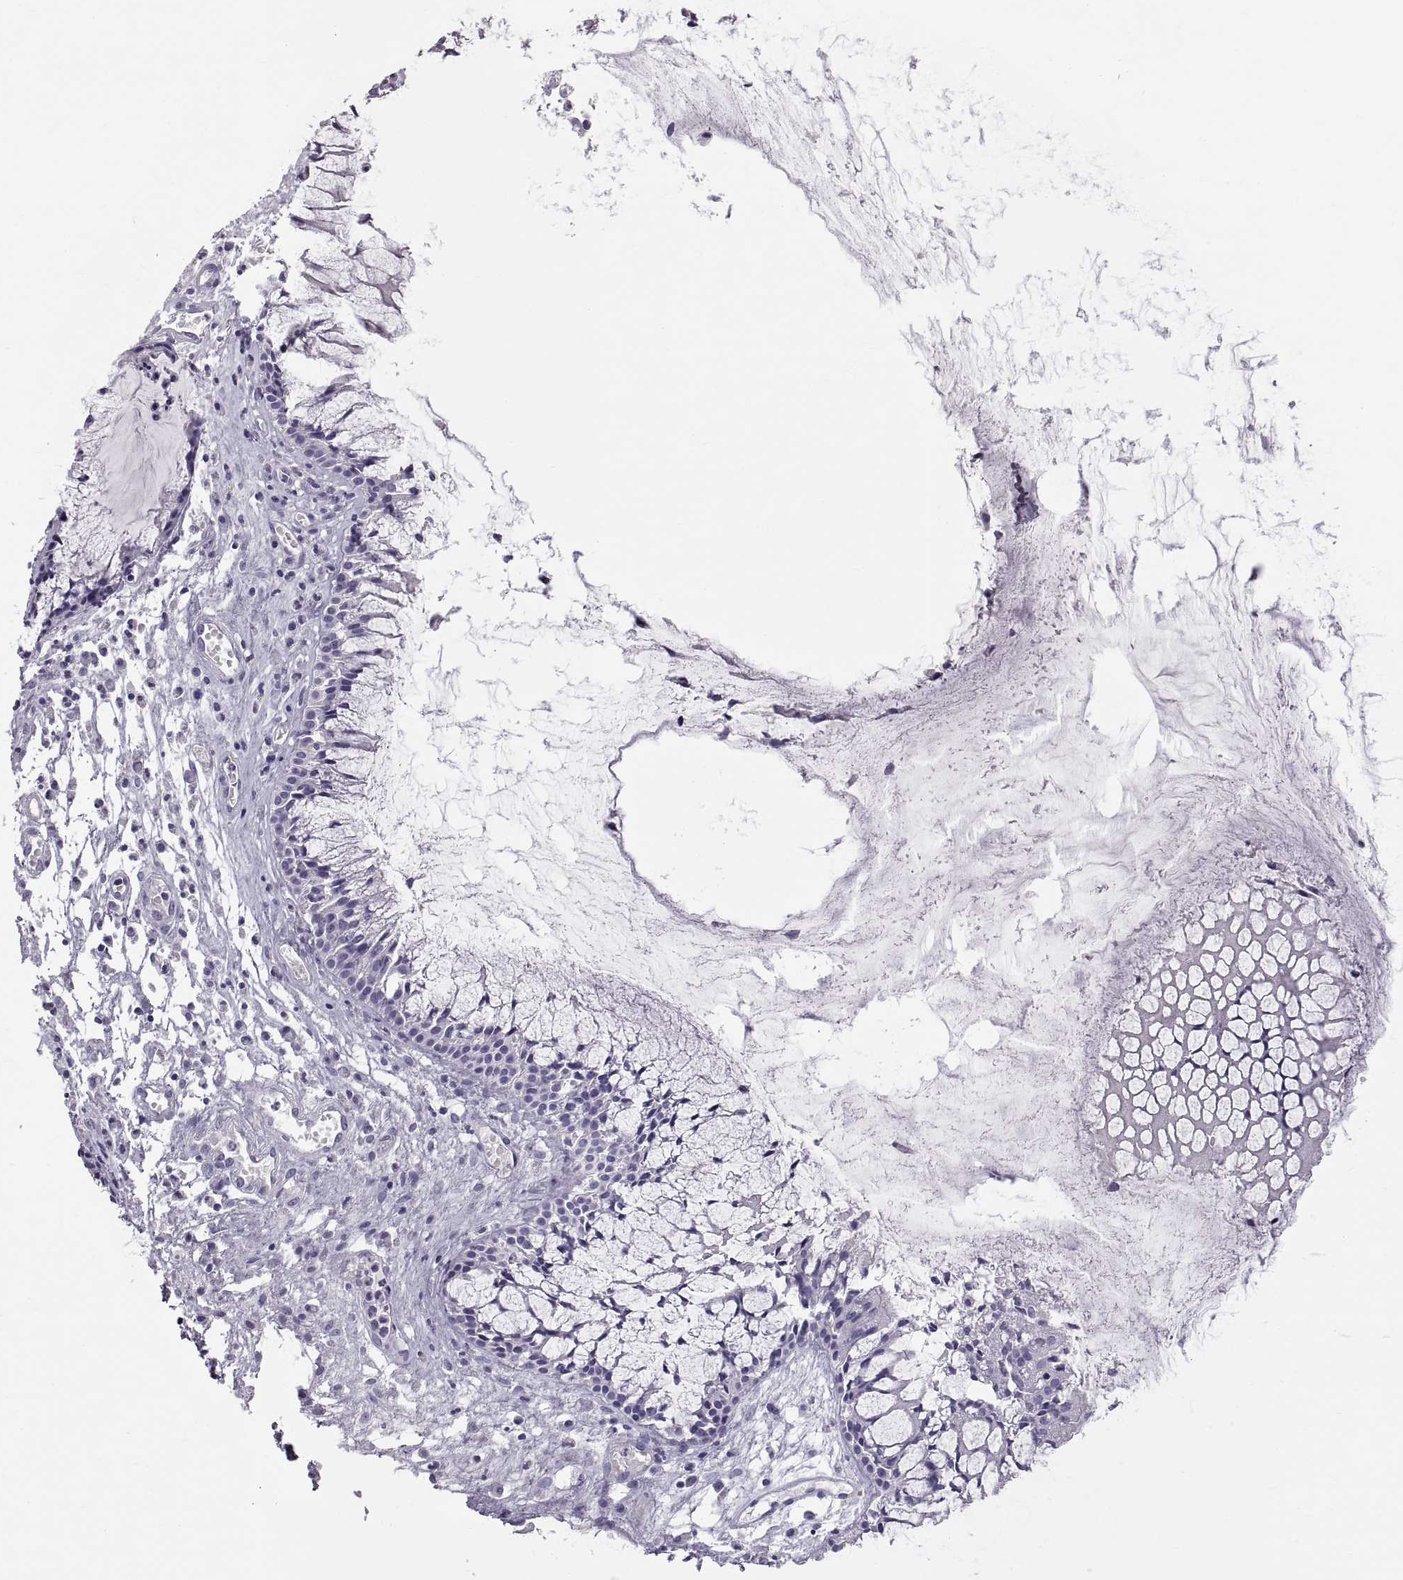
{"staining": {"intensity": "negative", "quantity": "none", "location": "none"}, "tissue": "nasopharynx", "cell_type": "Respiratory epithelial cells", "image_type": "normal", "snomed": [{"axis": "morphology", "description": "Normal tissue, NOS"}, {"axis": "topography", "description": "Nasopharynx"}], "caption": "This is an immunohistochemistry (IHC) photomicrograph of normal nasopharynx. There is no positivity in respiratory epithelial cells.", "gene": "WFDC8", "patient": {"sex": "female", "age": 47}}